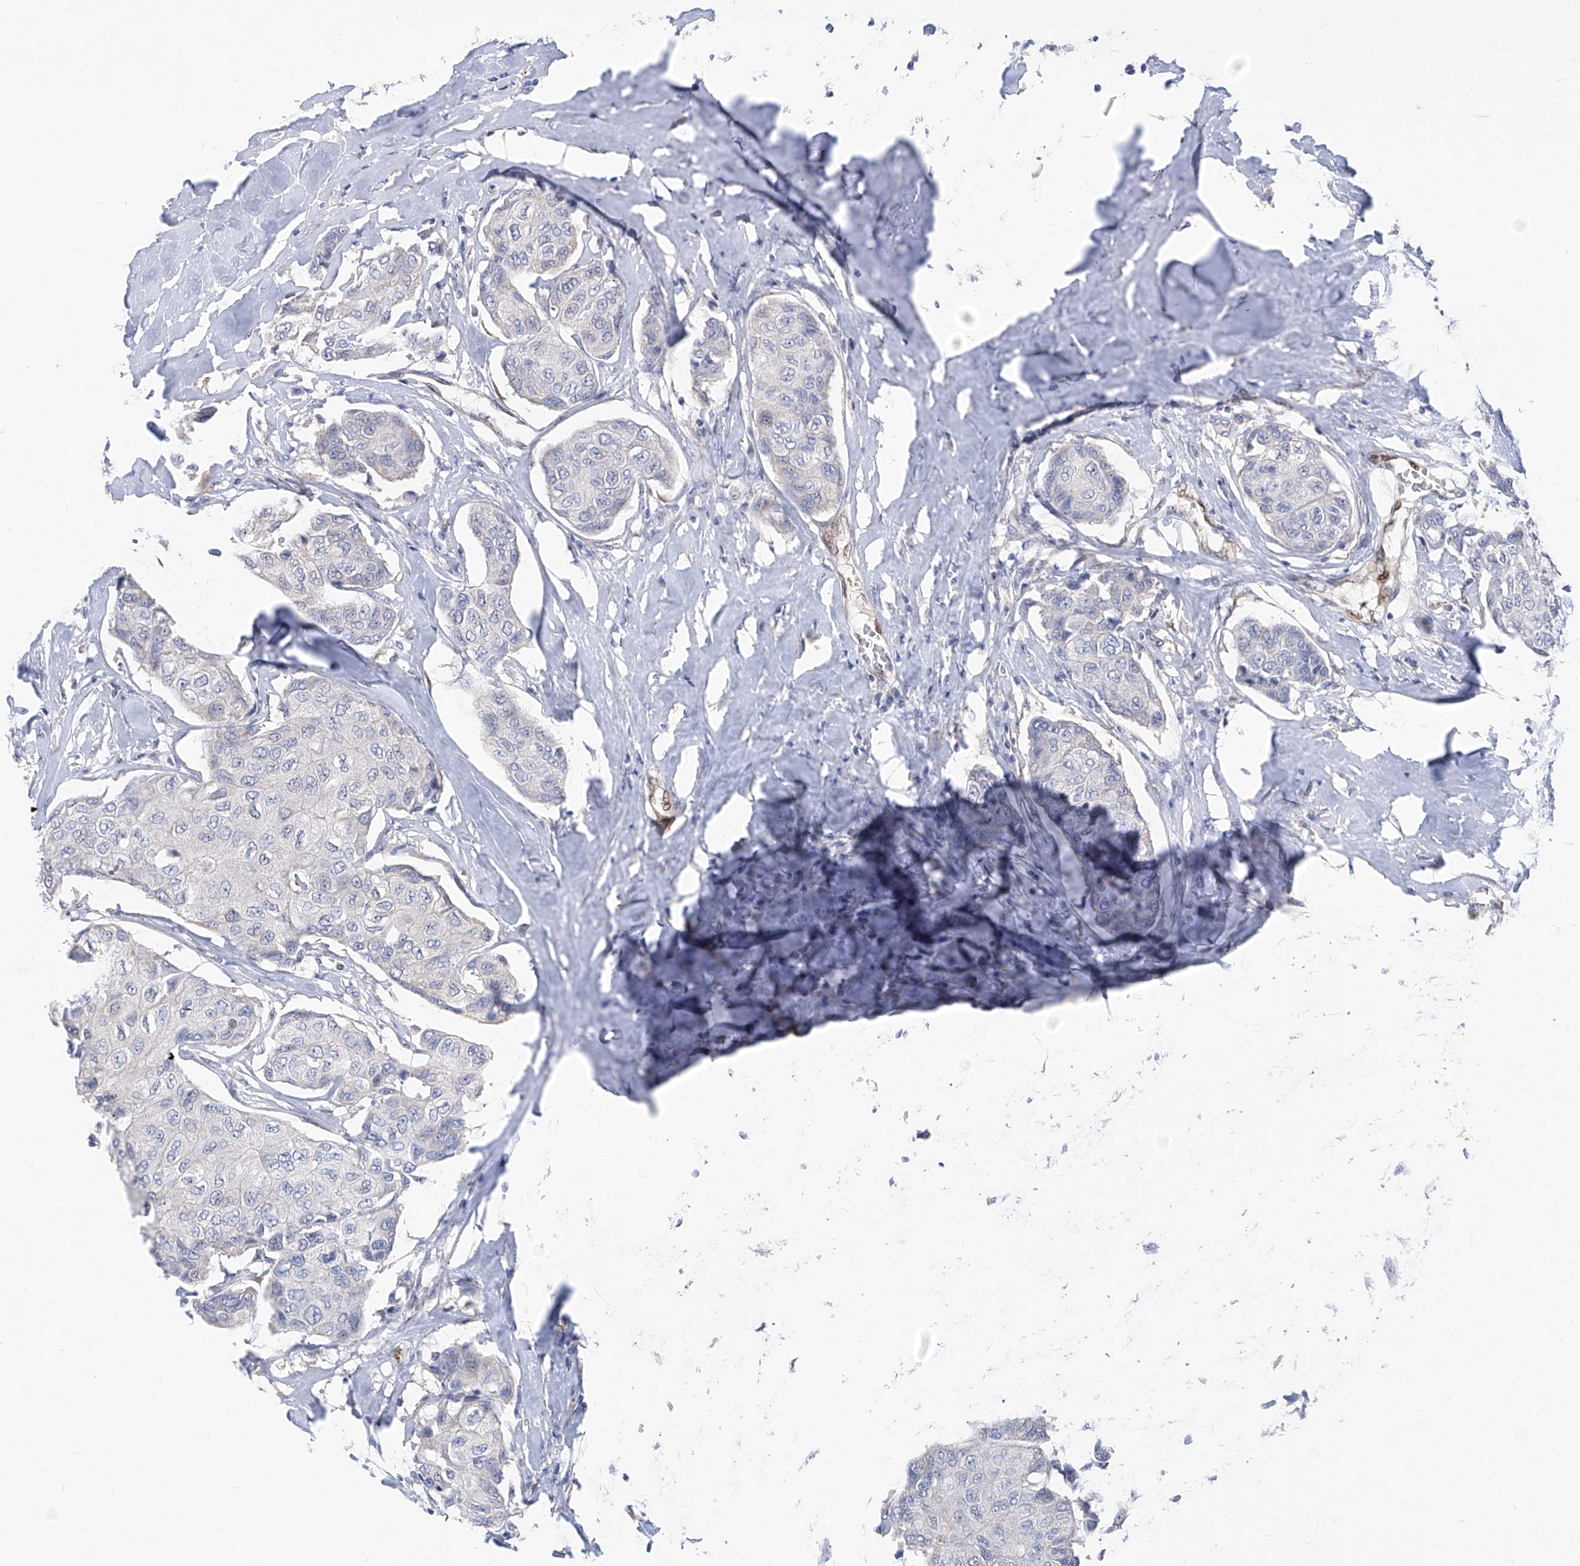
{"staining": {"intensity": "negative", "quantity": "none", "location": "none"}, "tissue": "breast cancer", "cell_type": "Tumor cells", "image_type": "cancer", "snomed": [{"axis": "morphology", "description": "Duct carcinoma"}, {"axis": "topography", "description": "Breast"}], "caption": "Micrograph shows no protein staining in tumor cells of breast cancer tissue.", "gene": "PHF20", "patient": {"sex": "female", "age": 80}}